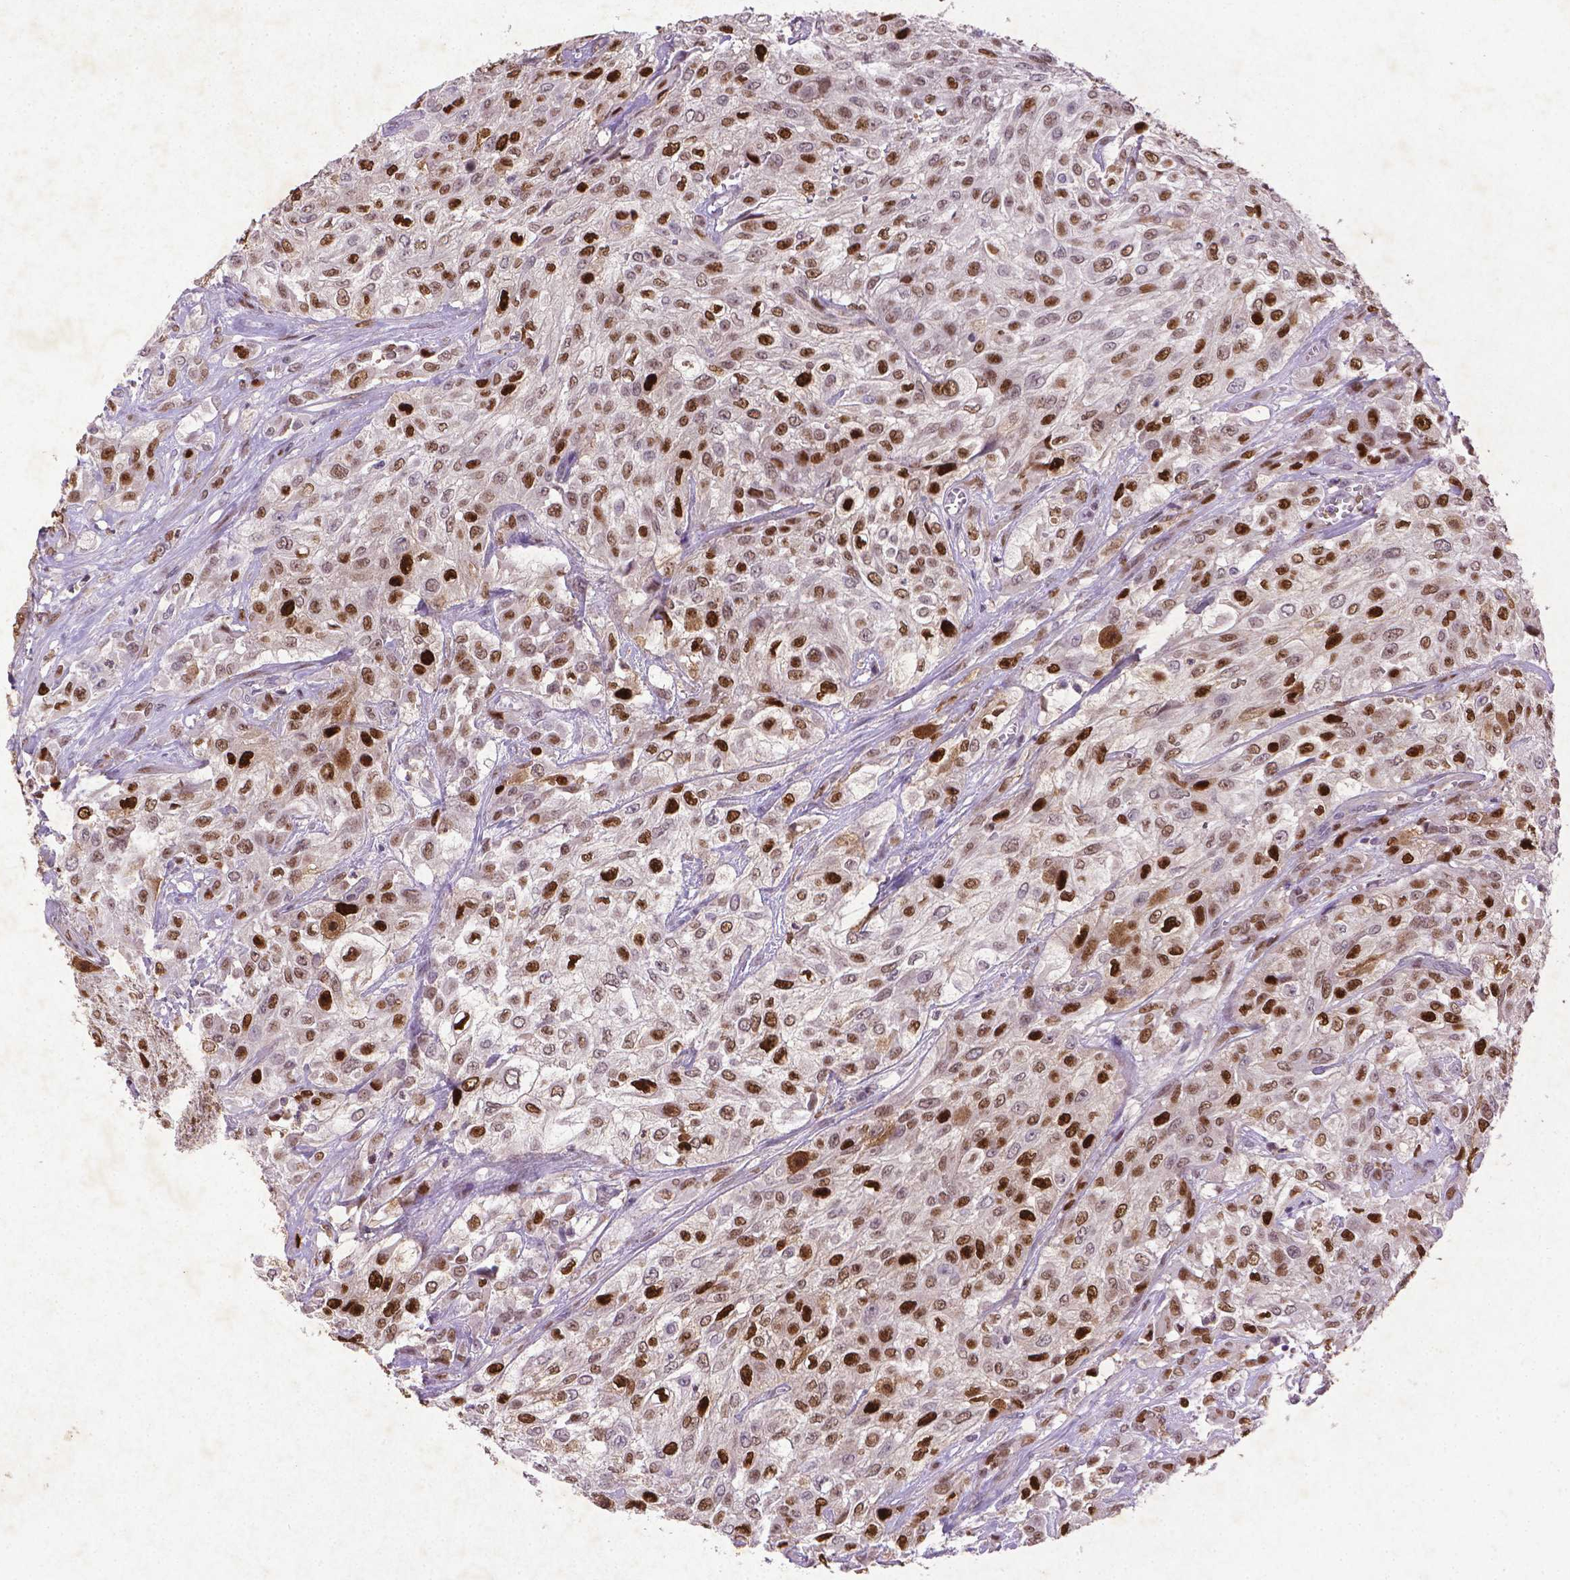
{"staining": {"intensity": "strong", "quantity": ">75%", "location": "nuclear"}, "tissue": "urothelial cancer", "cell_type": "Tumor cells", "image_type": "cancer", "snomed": [{"axis": "morphology", "description": "Urothelial carcinoma, High grade"}, {"axis": "topography", "description": "Urinary bladder"}], "caption": "Human urothelial cancer stained with a protein marker exhibits strong staining in tumor cells.", "gene": "CDKN1A", "patient": {"sex": "male", "age": 57}}